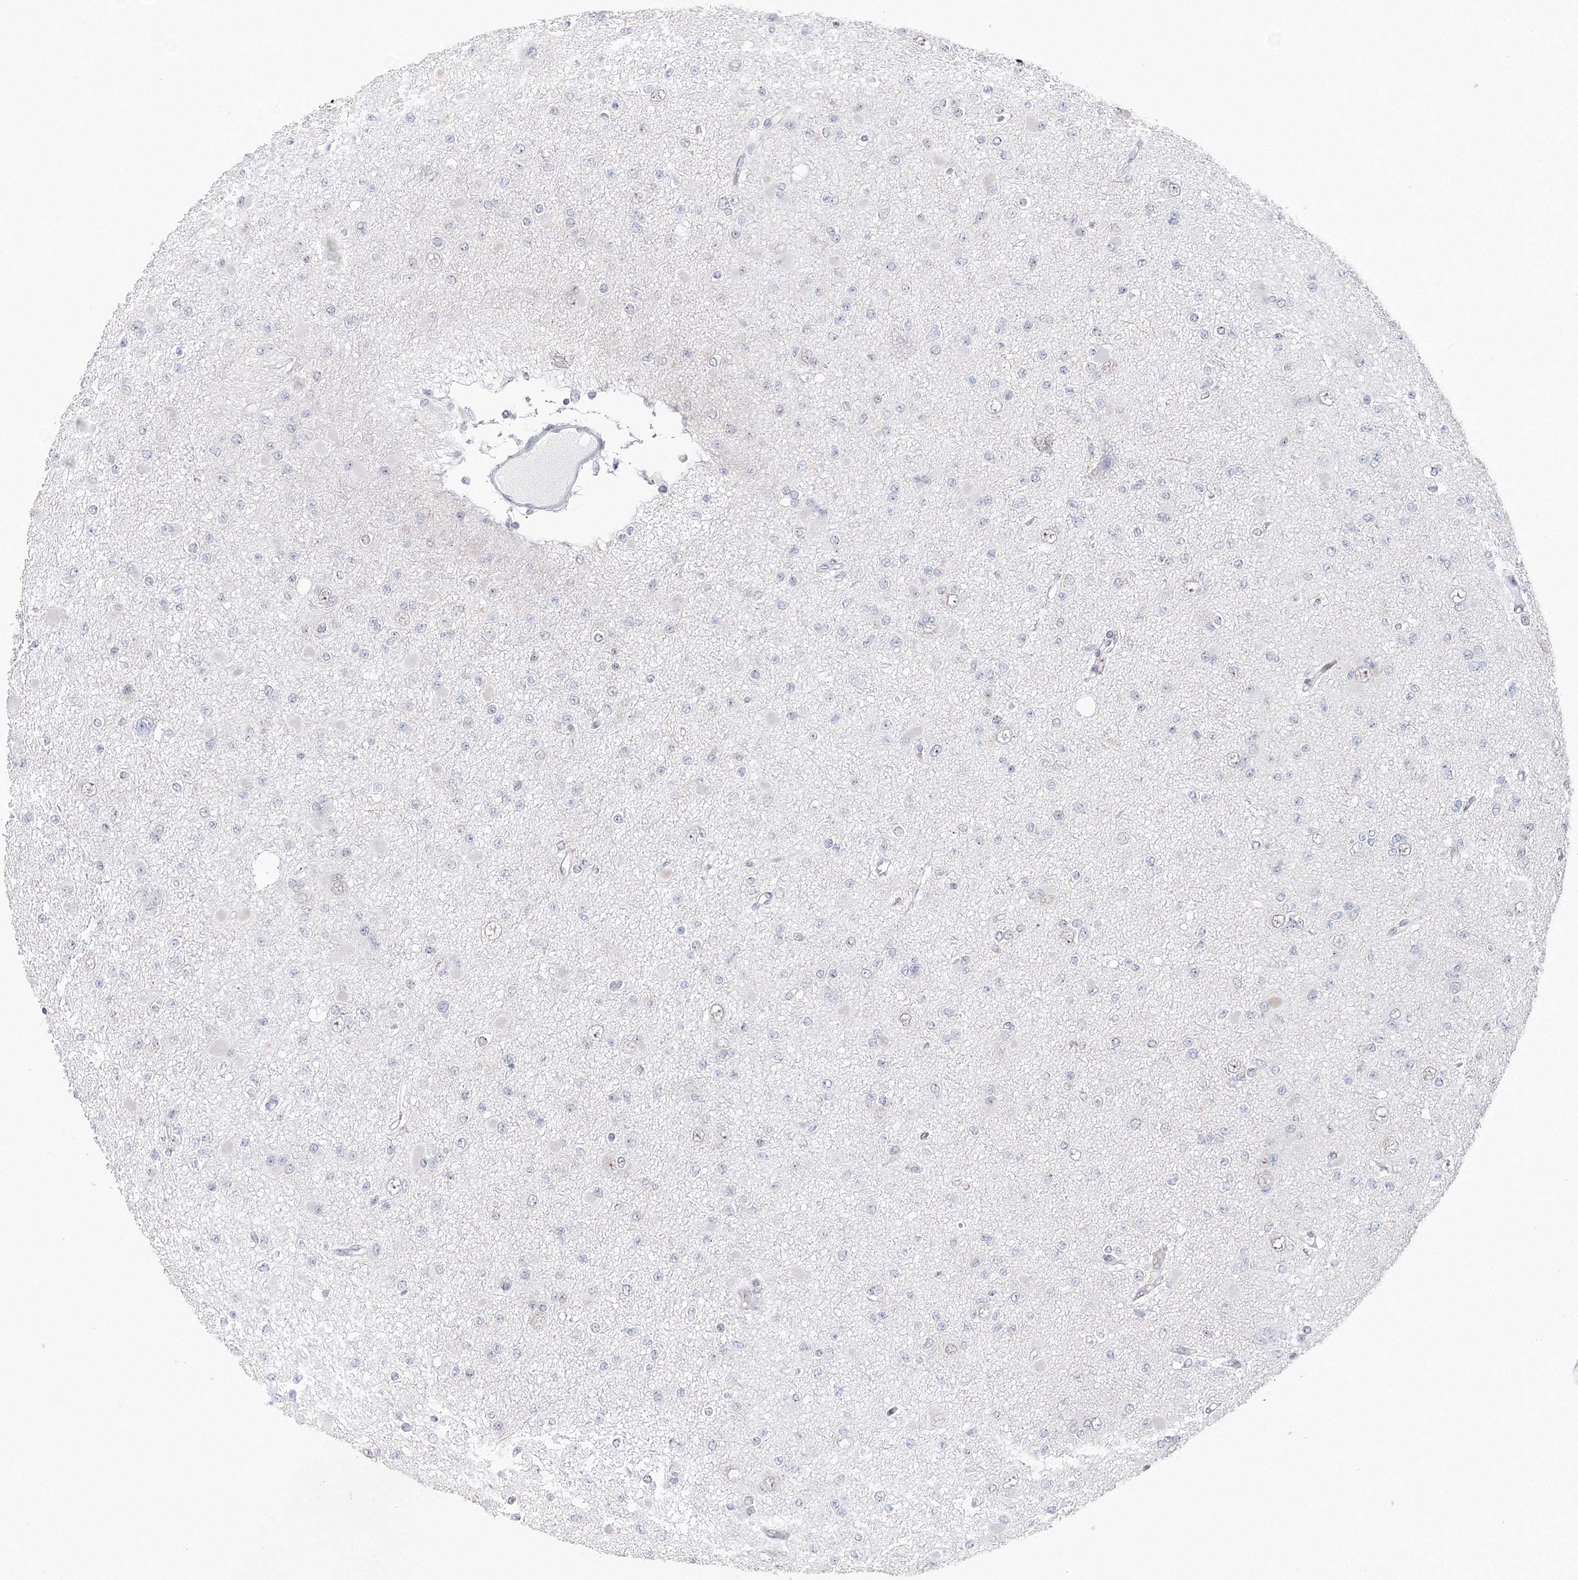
{"staining": {"intensity": "negative", "quantity": "none", "location": "none"}, "tissue": "glioma", "cell_type": "Tumor cells", "image_type": "cancer", "snomed": [{"axis": "morphology", "description": "Glioma, malignant, Low grade"}, {"axis": "topography", "description": "Brain"}], "caption": "Malignant glioma (low-grade) was stained to show a protein in brown. There is no significant staining in tumor cells.", "gene": "SIRT7", "patient": {"sex": "female", "age": 22}}